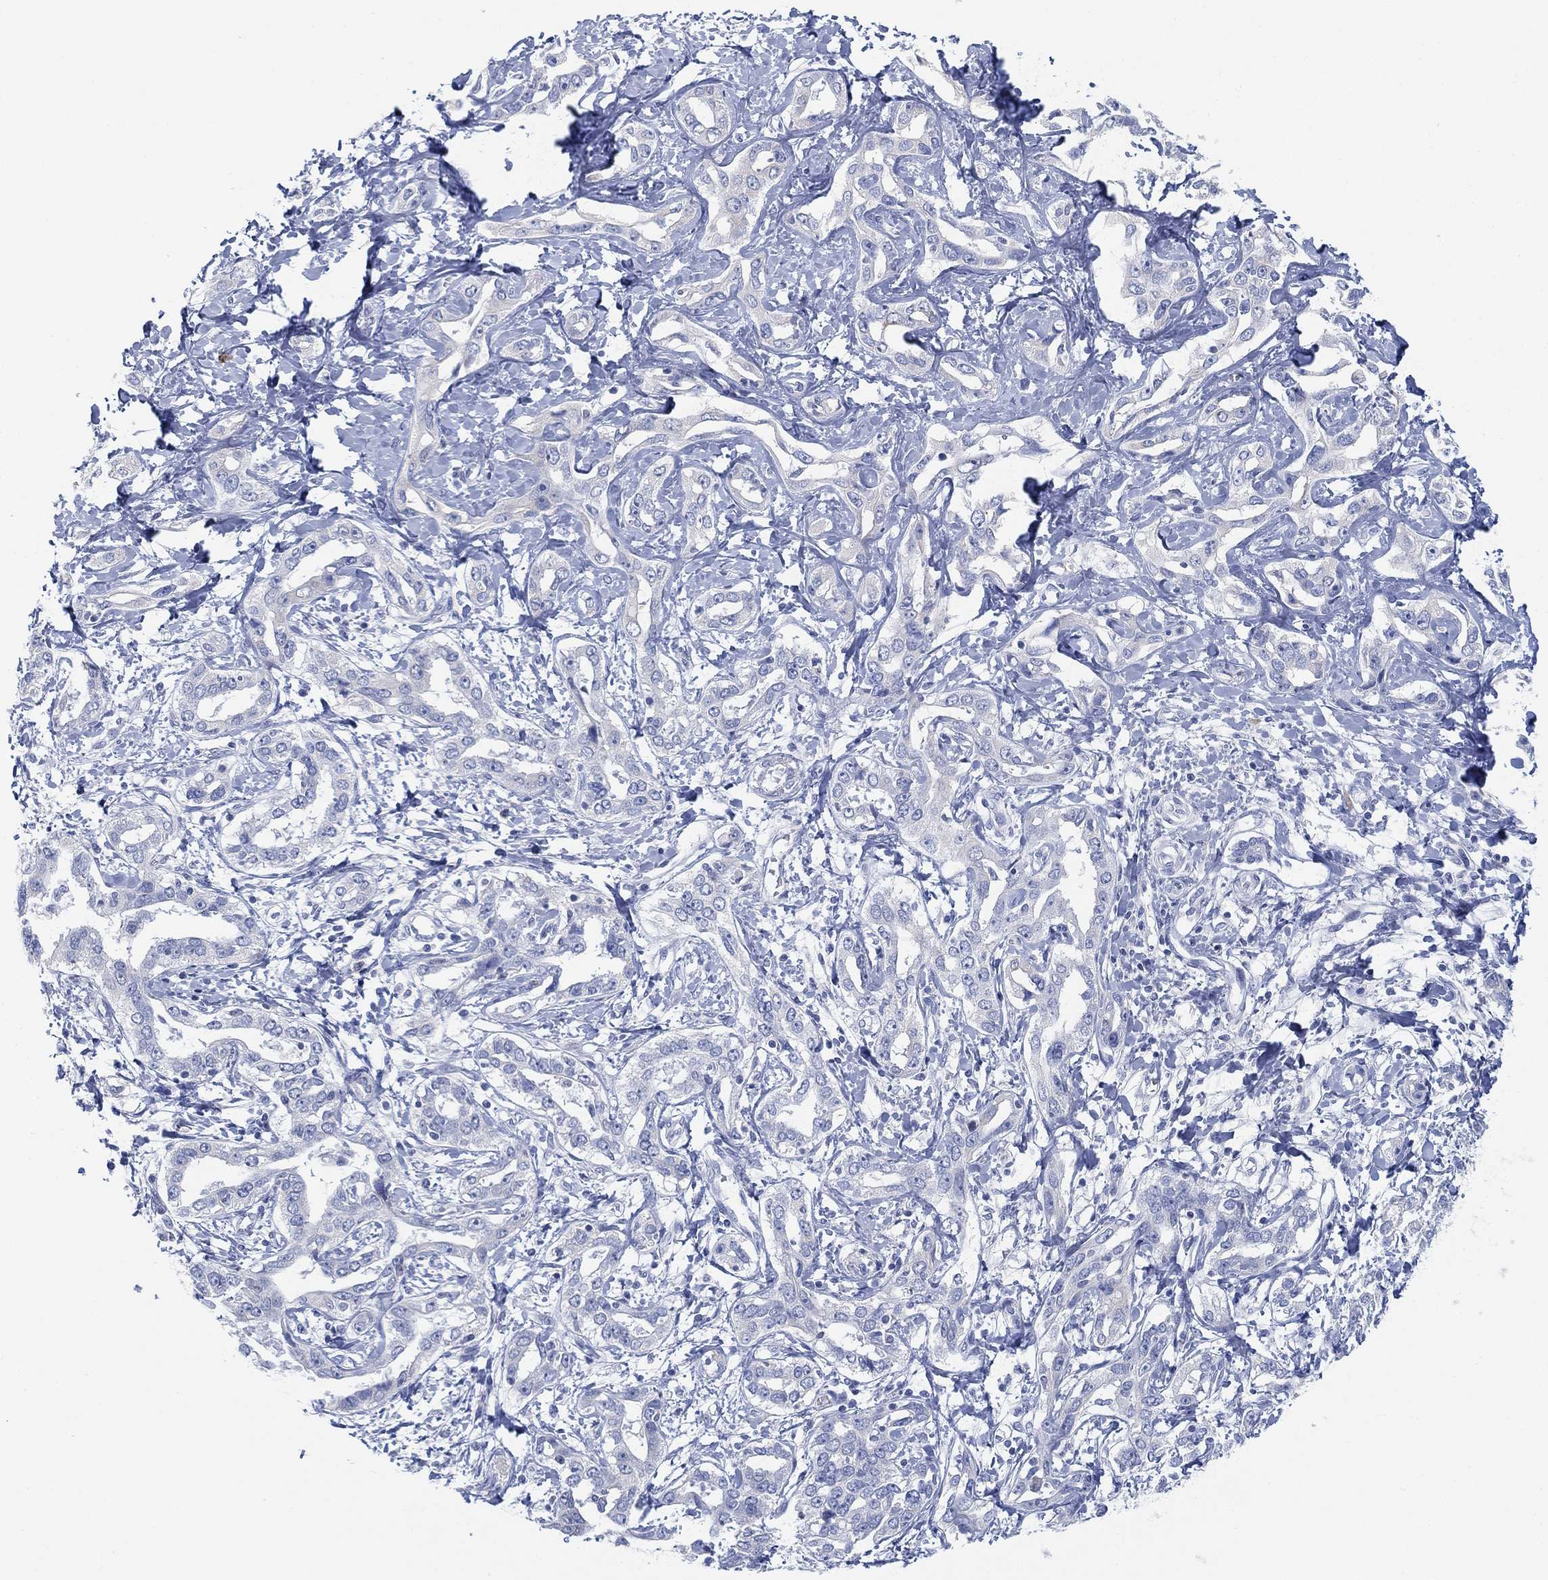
{"staining": {"intensity": "negative", "quantity": "none", "location": "none"}, "tissue": "liver cancer", "cell_type": "Tumor cells", "image_type": "cancer", "snomed": [{"axis": "morphology", "description": "Cholangiocarcinoma"}, {"axis": "topography", "description": "Liver"}], "caption": "Tumor cells are negative for protein expression in human liver cholangiocarcinoma.", "gene": "GCNA", "patient": {"sex": "male", "age": 59}}